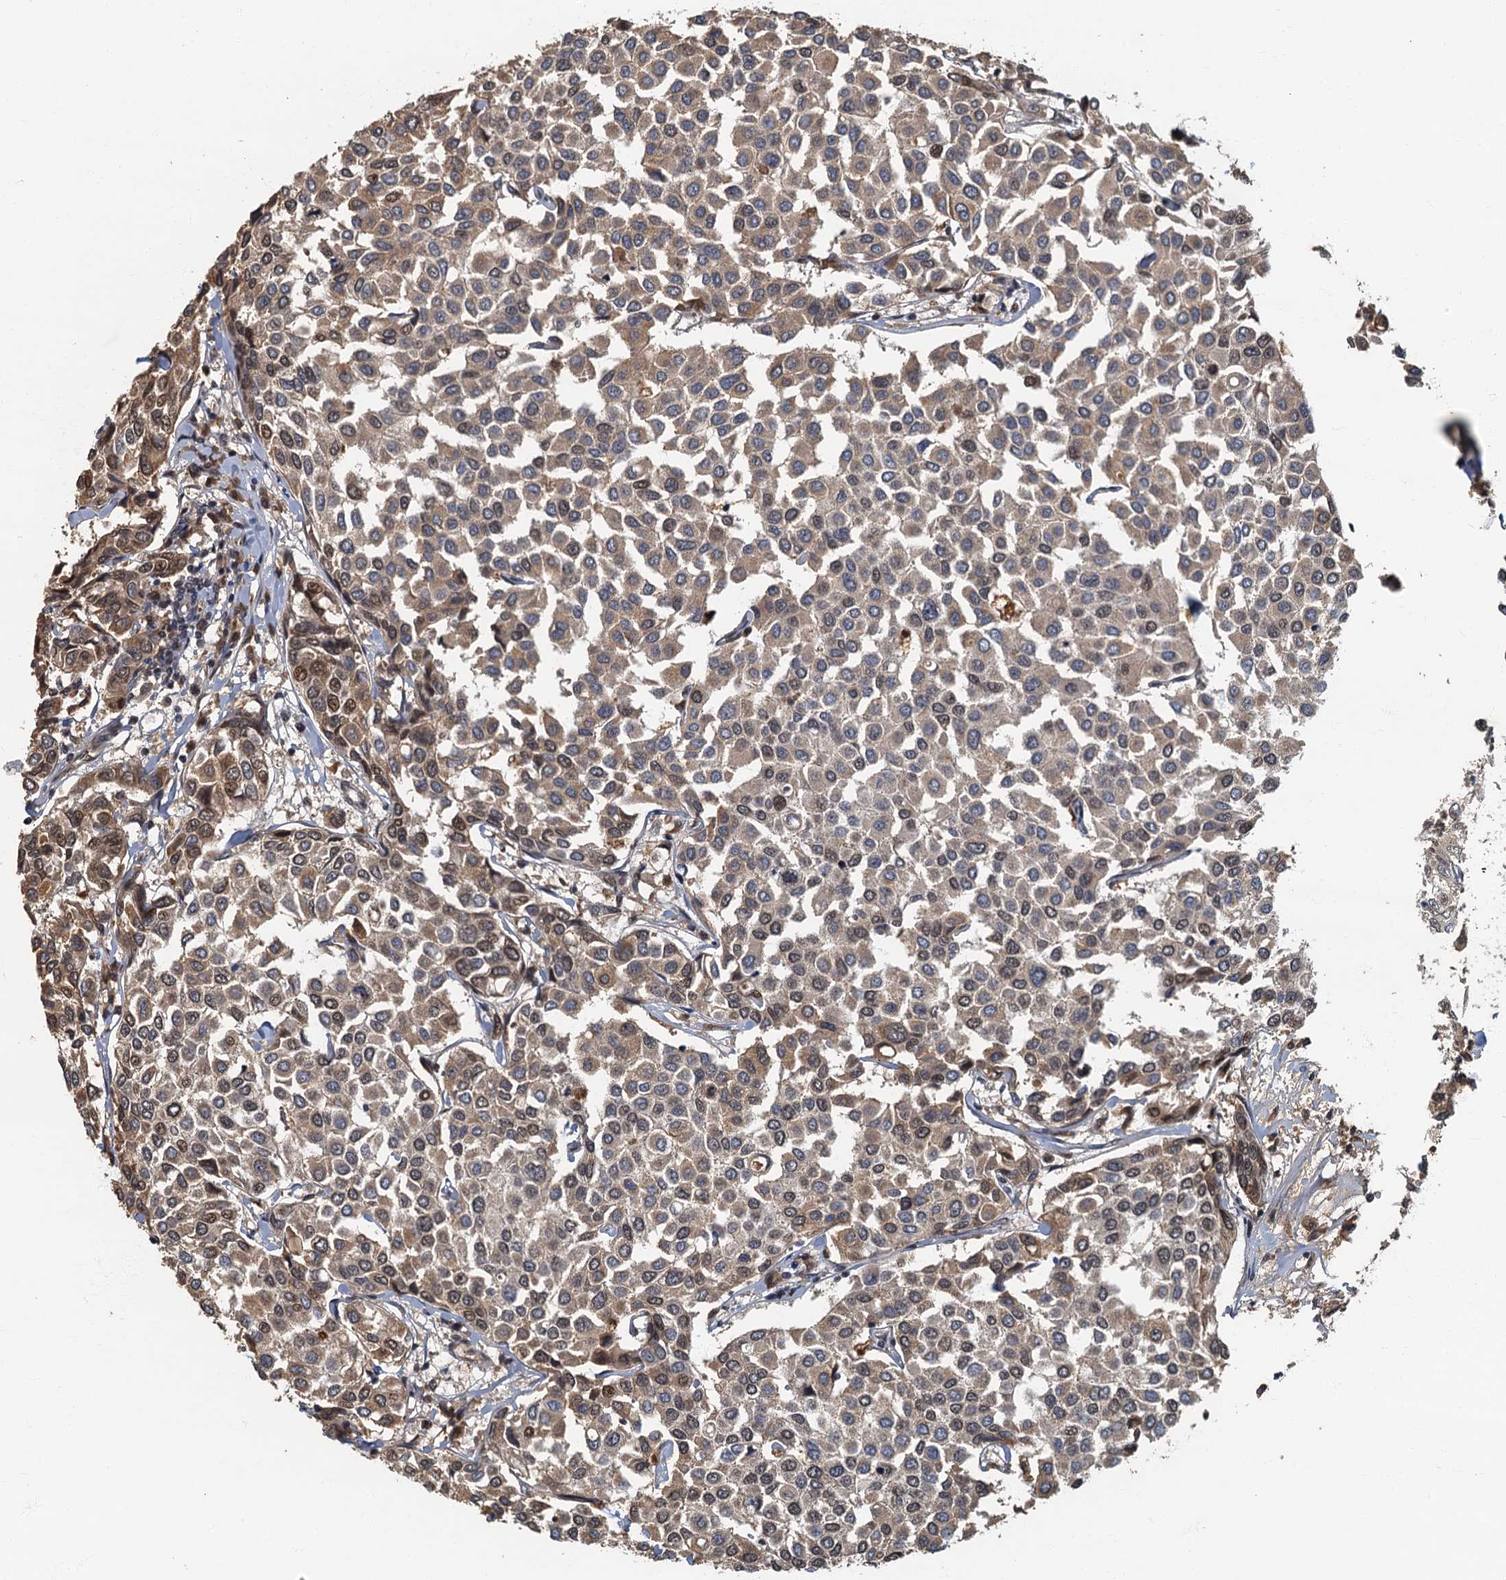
{"staining": {"intensity": "weak", "quantity": ">75%", "location": "cytoplasmic/membranous"}, "tissue": "breast cancer", "cell_type": "Tumor cells", "image_type": "cancer", "snomed": [{"axis": "morphology", "description": "Duct carcinoma"}, {"axis": "topography", "description": "Breast"}], "caption": "Protein positivity by immunohistochemistry shows weak cytoplasmic/membranous expression in about >75% of tumor cells in intraductal carcinoma (breast).", "gene": "CKAP2L", "patient": {"sex": "female", "age": 55}}